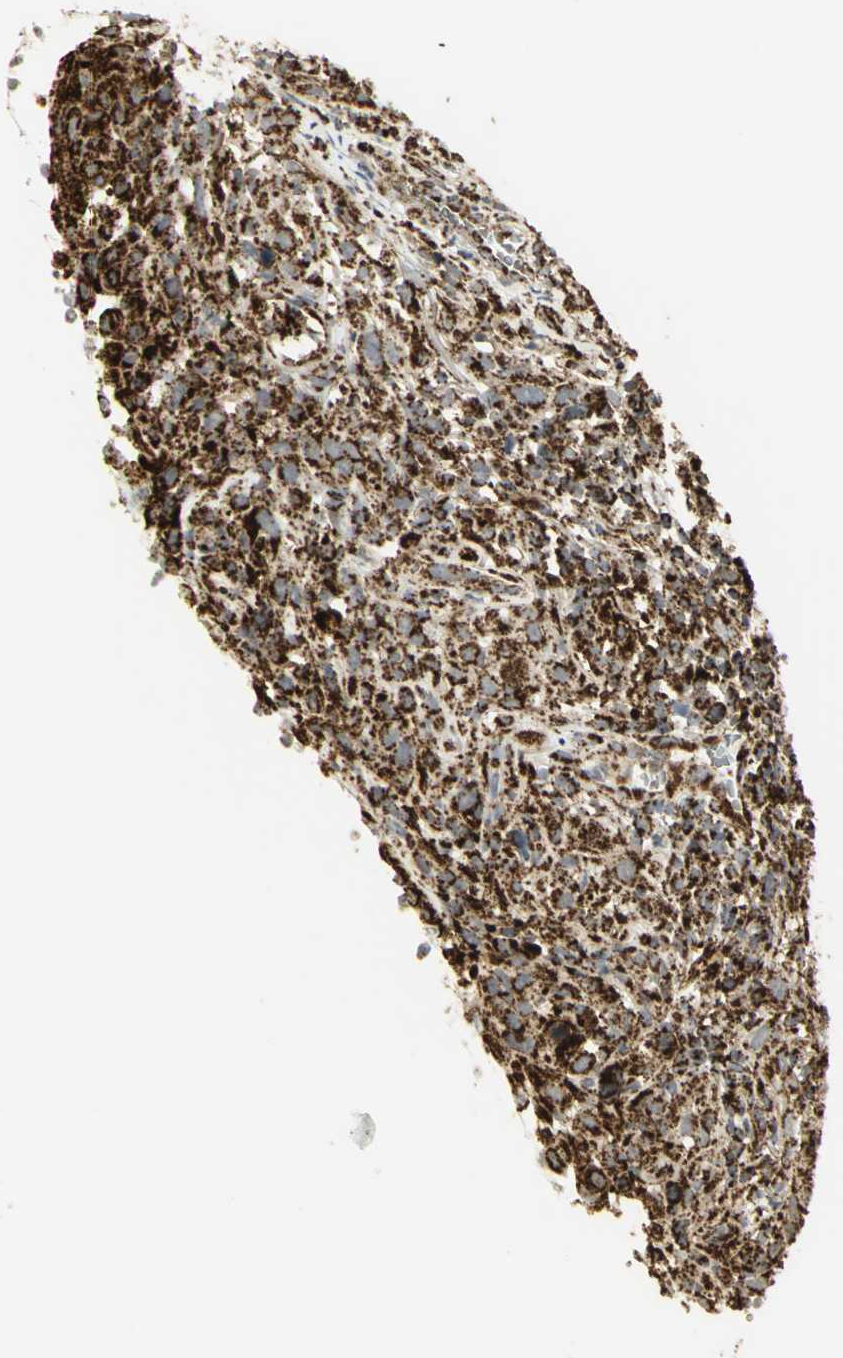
{"staining": {"intensity": "strong", "quantity": ">75%", "location": "cytoplasmic/membranous"}, "tissue": "thyroid cancer", "cell_type": "Tumor cells", "image_type": "cancer", "snomed": [{"axis": "morphology", "description": "Carcinoma, NOS"}, {"axis": "topography", "description": "Thyroid gland"}], "caption": "Strong cytoplasmic/membranous expression is seen in about >75% of tumor cells in carcinoma (thyroid).", "gene": "VDAC1", "patient": {"sex": "female", "age": 77}}